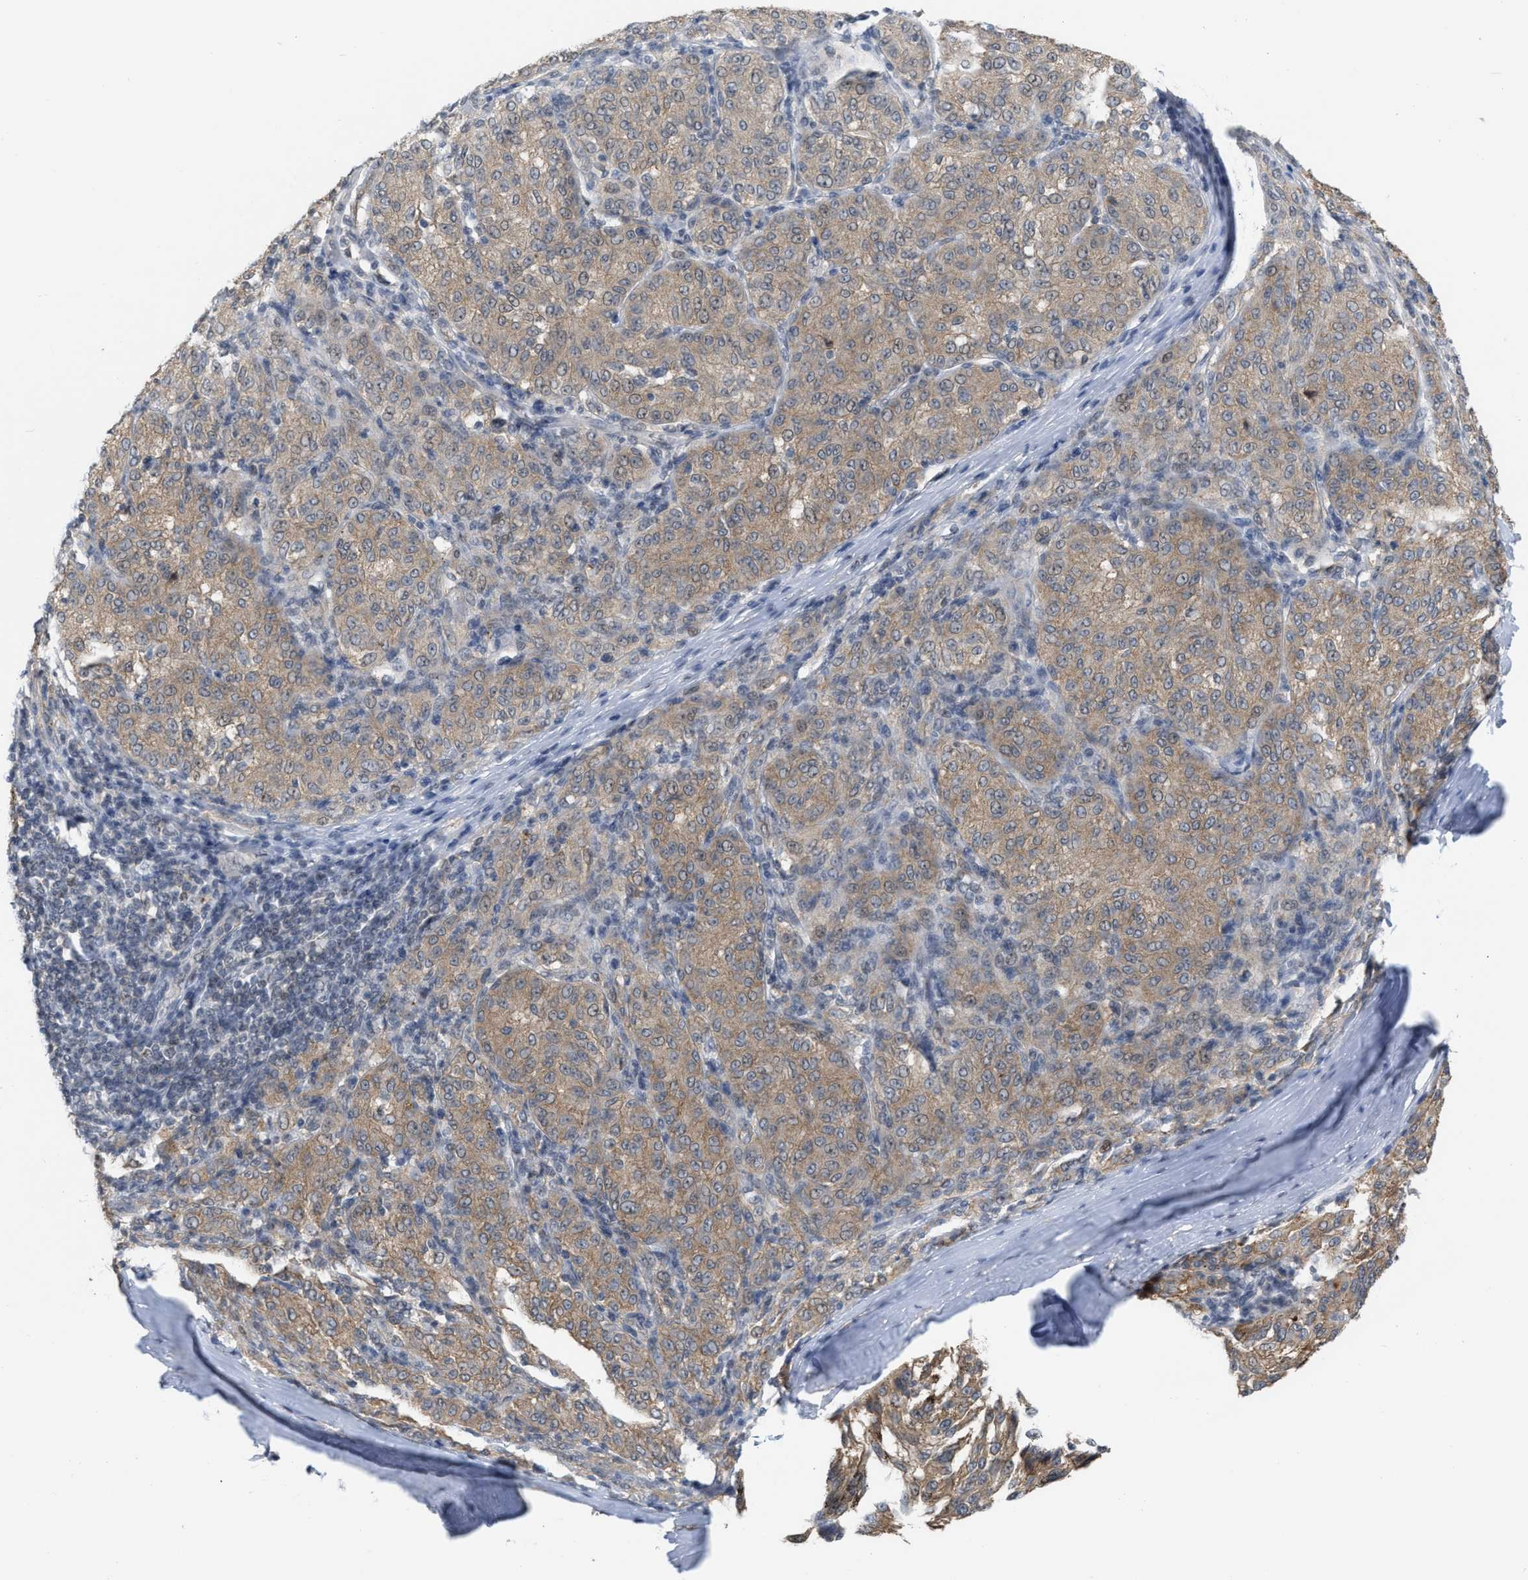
{"staining": {"intensity": "moderate", "quantity": ">75%", "location": "cytoplasmic/membranous"}, "tissue": "melanoma", "cell_type": "Tumor cells", "image_type": "cancer", "snomed": [{"axis": "morphology", "description": "Malignant melanoma, NOS"}, {"axis": "topography", "description": "Skin"}], "caption": "Melanoma stained with immunohistochemistry demonstrates moderate cytoplasmic/membranous positivity in approximately >75% of tumor cells.", "gene": "BAIAP2L1", "patient": {"sex": "female", "age": 72}}